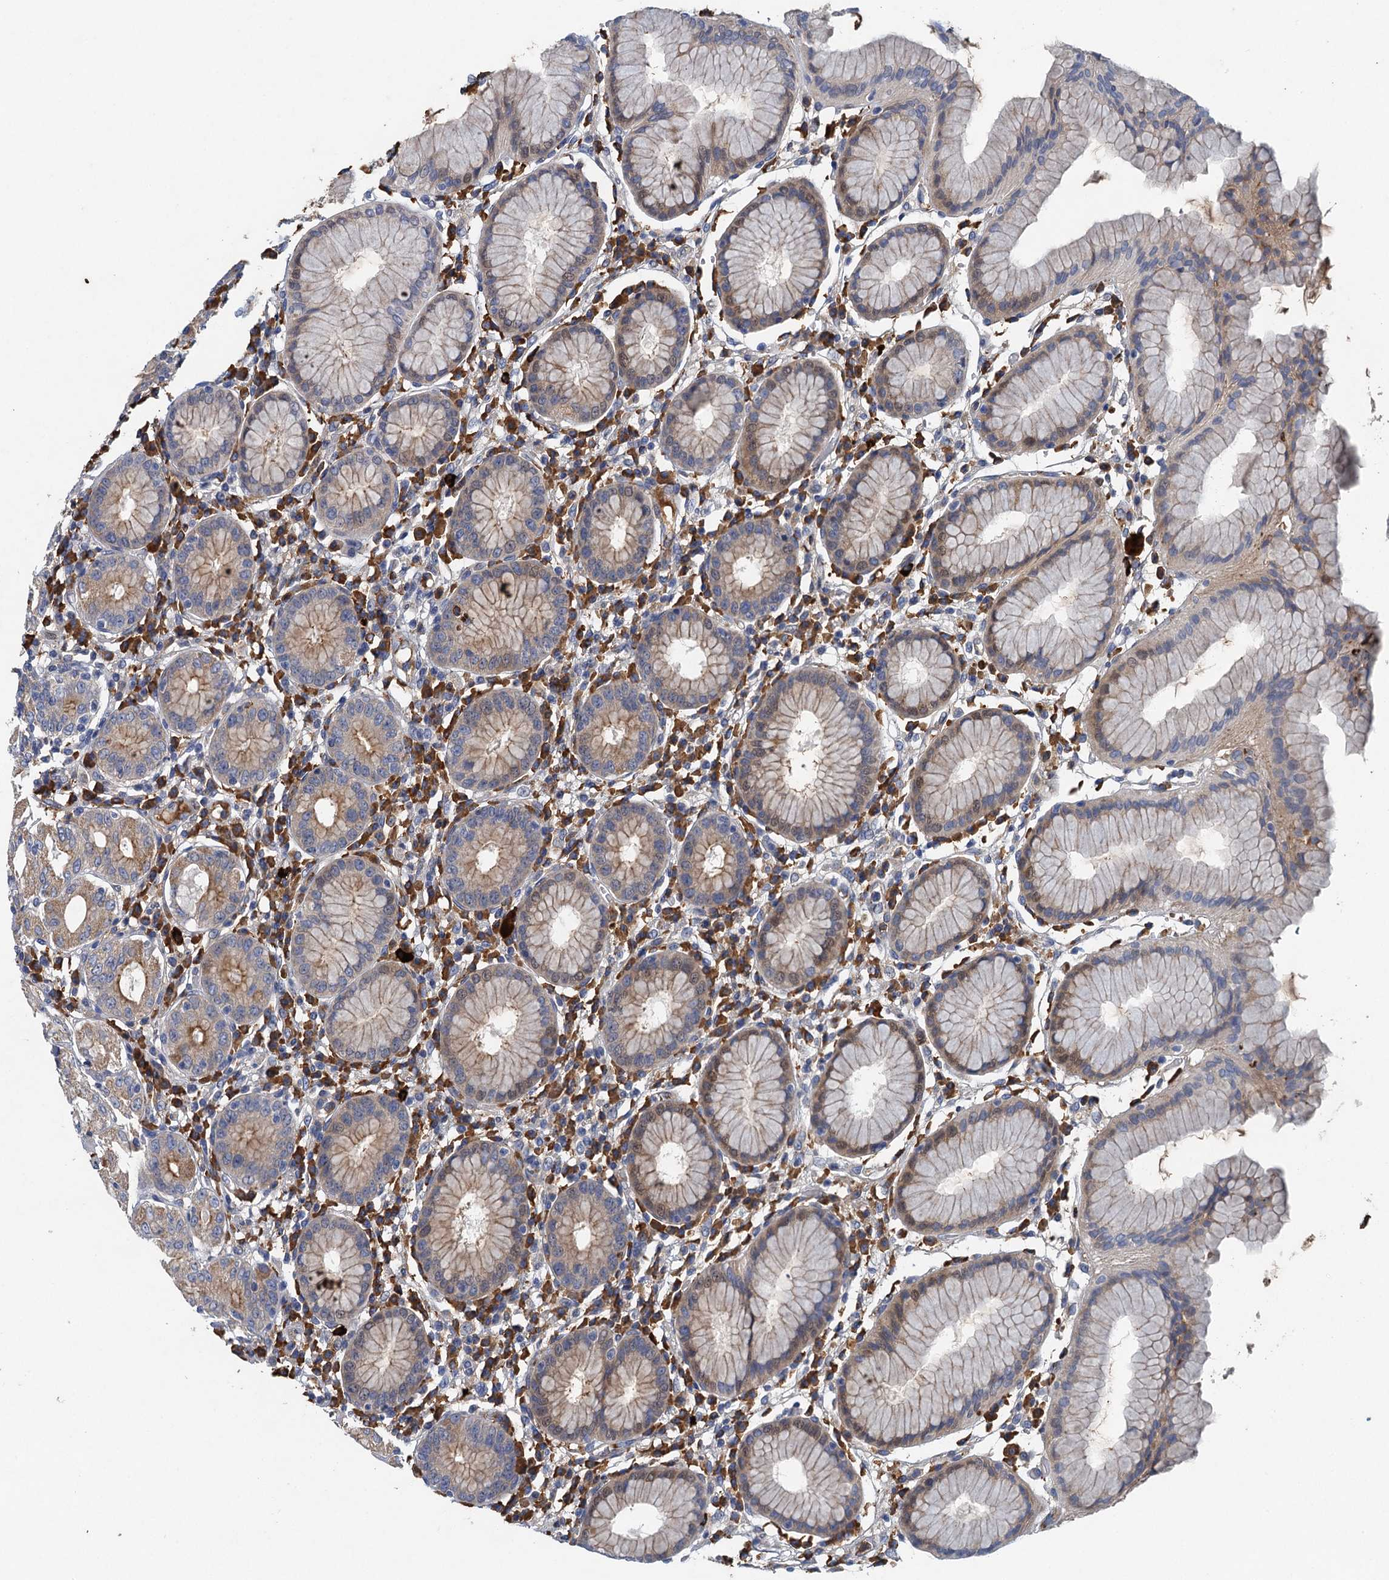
{"staining": {"intensity": "moderate", "quantity": "25%-75%", "location": "cytoplasmic/membranous"}, "tissue": "stomach", "cell_type": "Glandular cells", "image_type": "normal", "snomed": [{"axis": "morphology", "description": "Normal tissue, NOS"}, {"axis": "topography", "description": "Stomach"}, {"axis": "topography", "description": "Stomach, lower"}], "caption": "Normal stomach was stained to show a protein in brown. There is medium levels of moderate cytoplasmic/membranous staining in about 25%-75% of glandular cells. Immunohistochemistry stains the protein in brown and the nuclei are stained blue.", "gene": "TPCN1", "patient": {"sex": "female", "age": 56}}